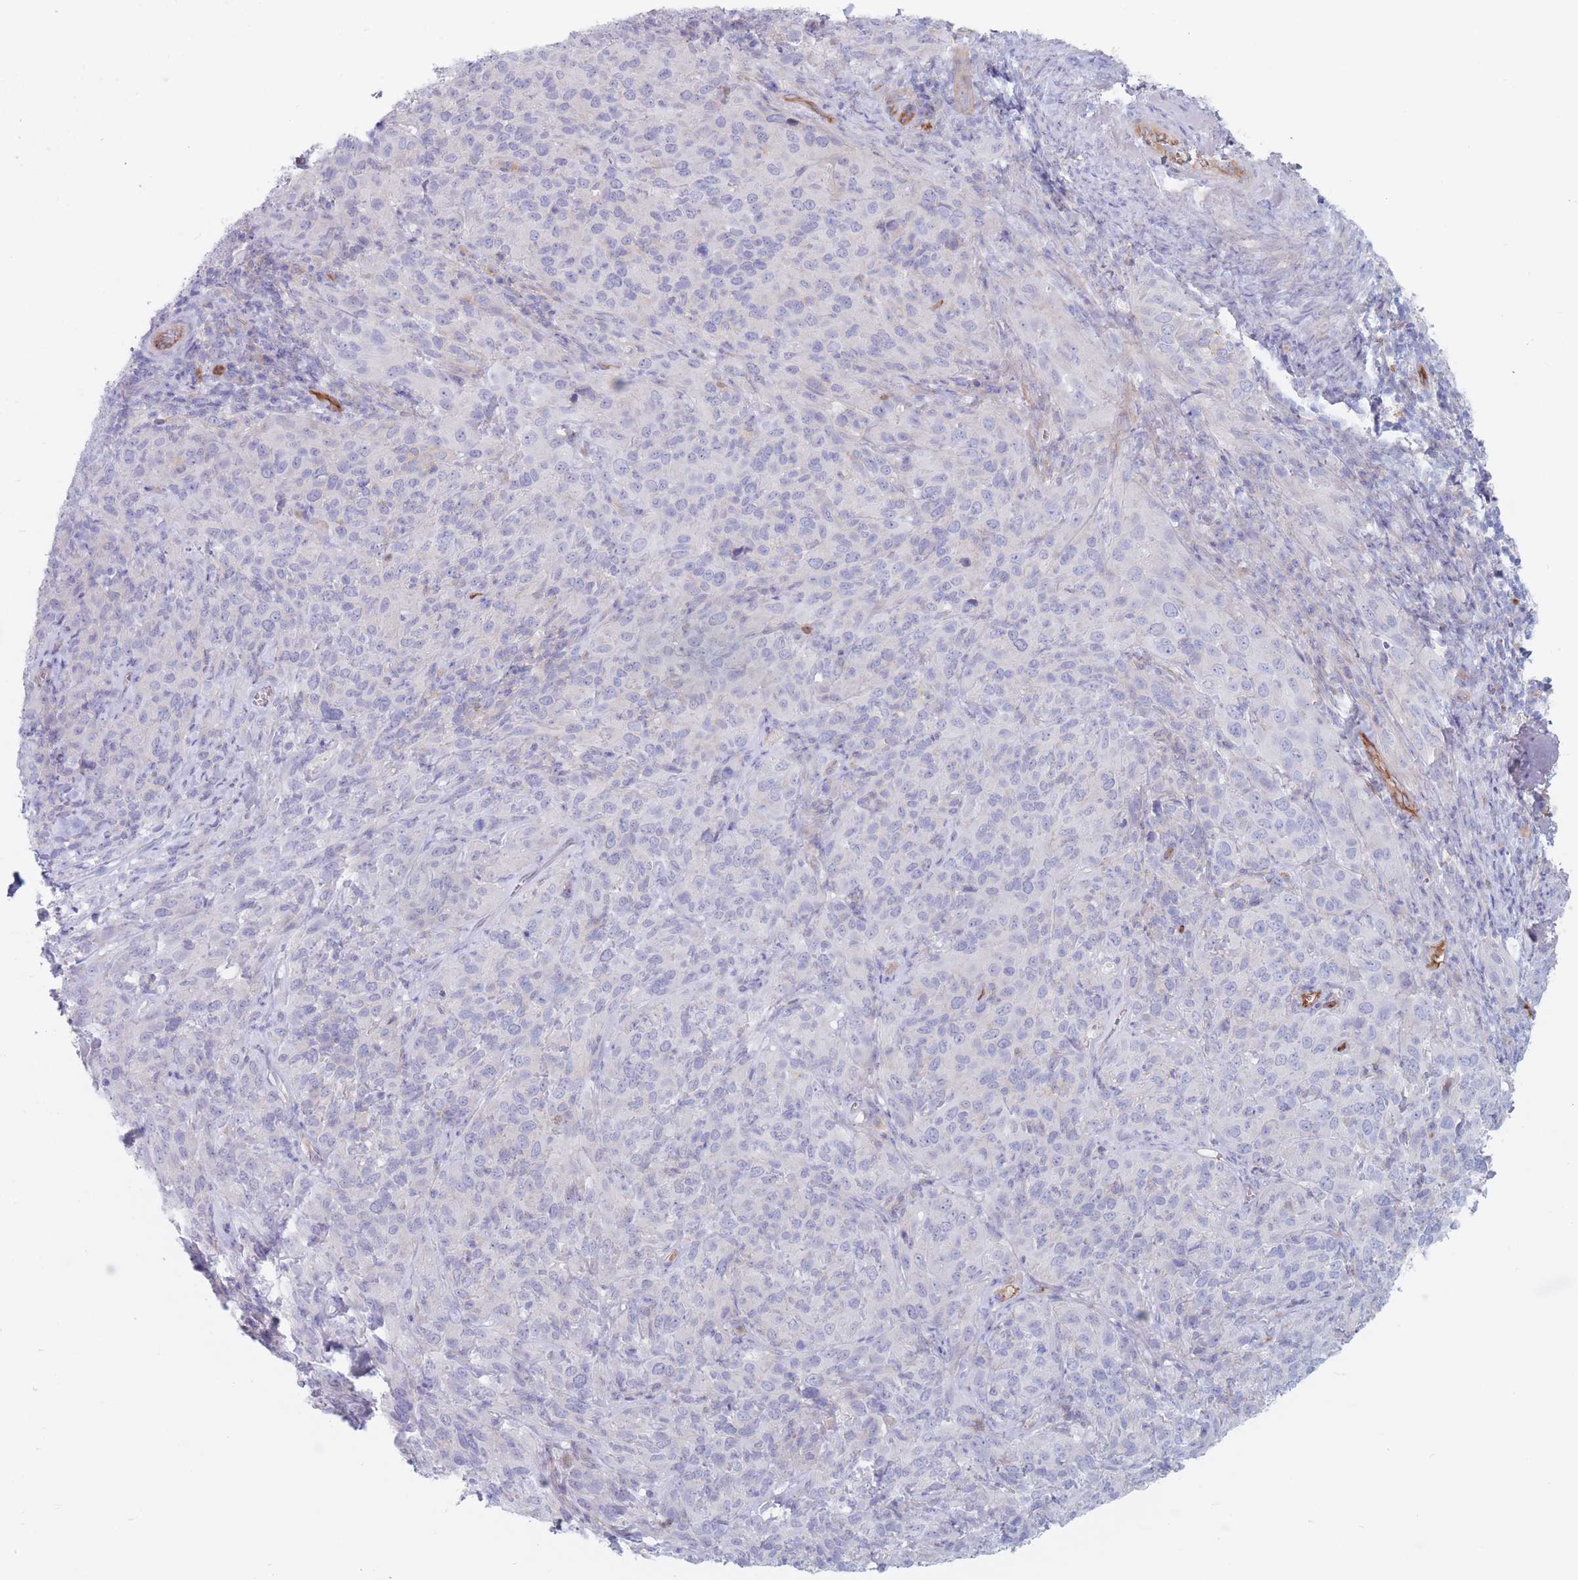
{"staining": {"intensity": "negative", "quantity": "none", "location": "none"}, "tissue": "cervical cancer", "cell_type": "Tumor cells", "image_type": "cancer", "snomed": [{"axis": "morphology", "description": "Squamous cell carcinoma, NOS"}, {"axis": "topography", "description": "Cervix"}], "caption": "This is an immunohistochemistry histopathology image of cervical squamous cell carcinoma. There is no expression in tumor cells.", "gene": "PLPP1", "patient": {"sex": "female", "age": 51}}